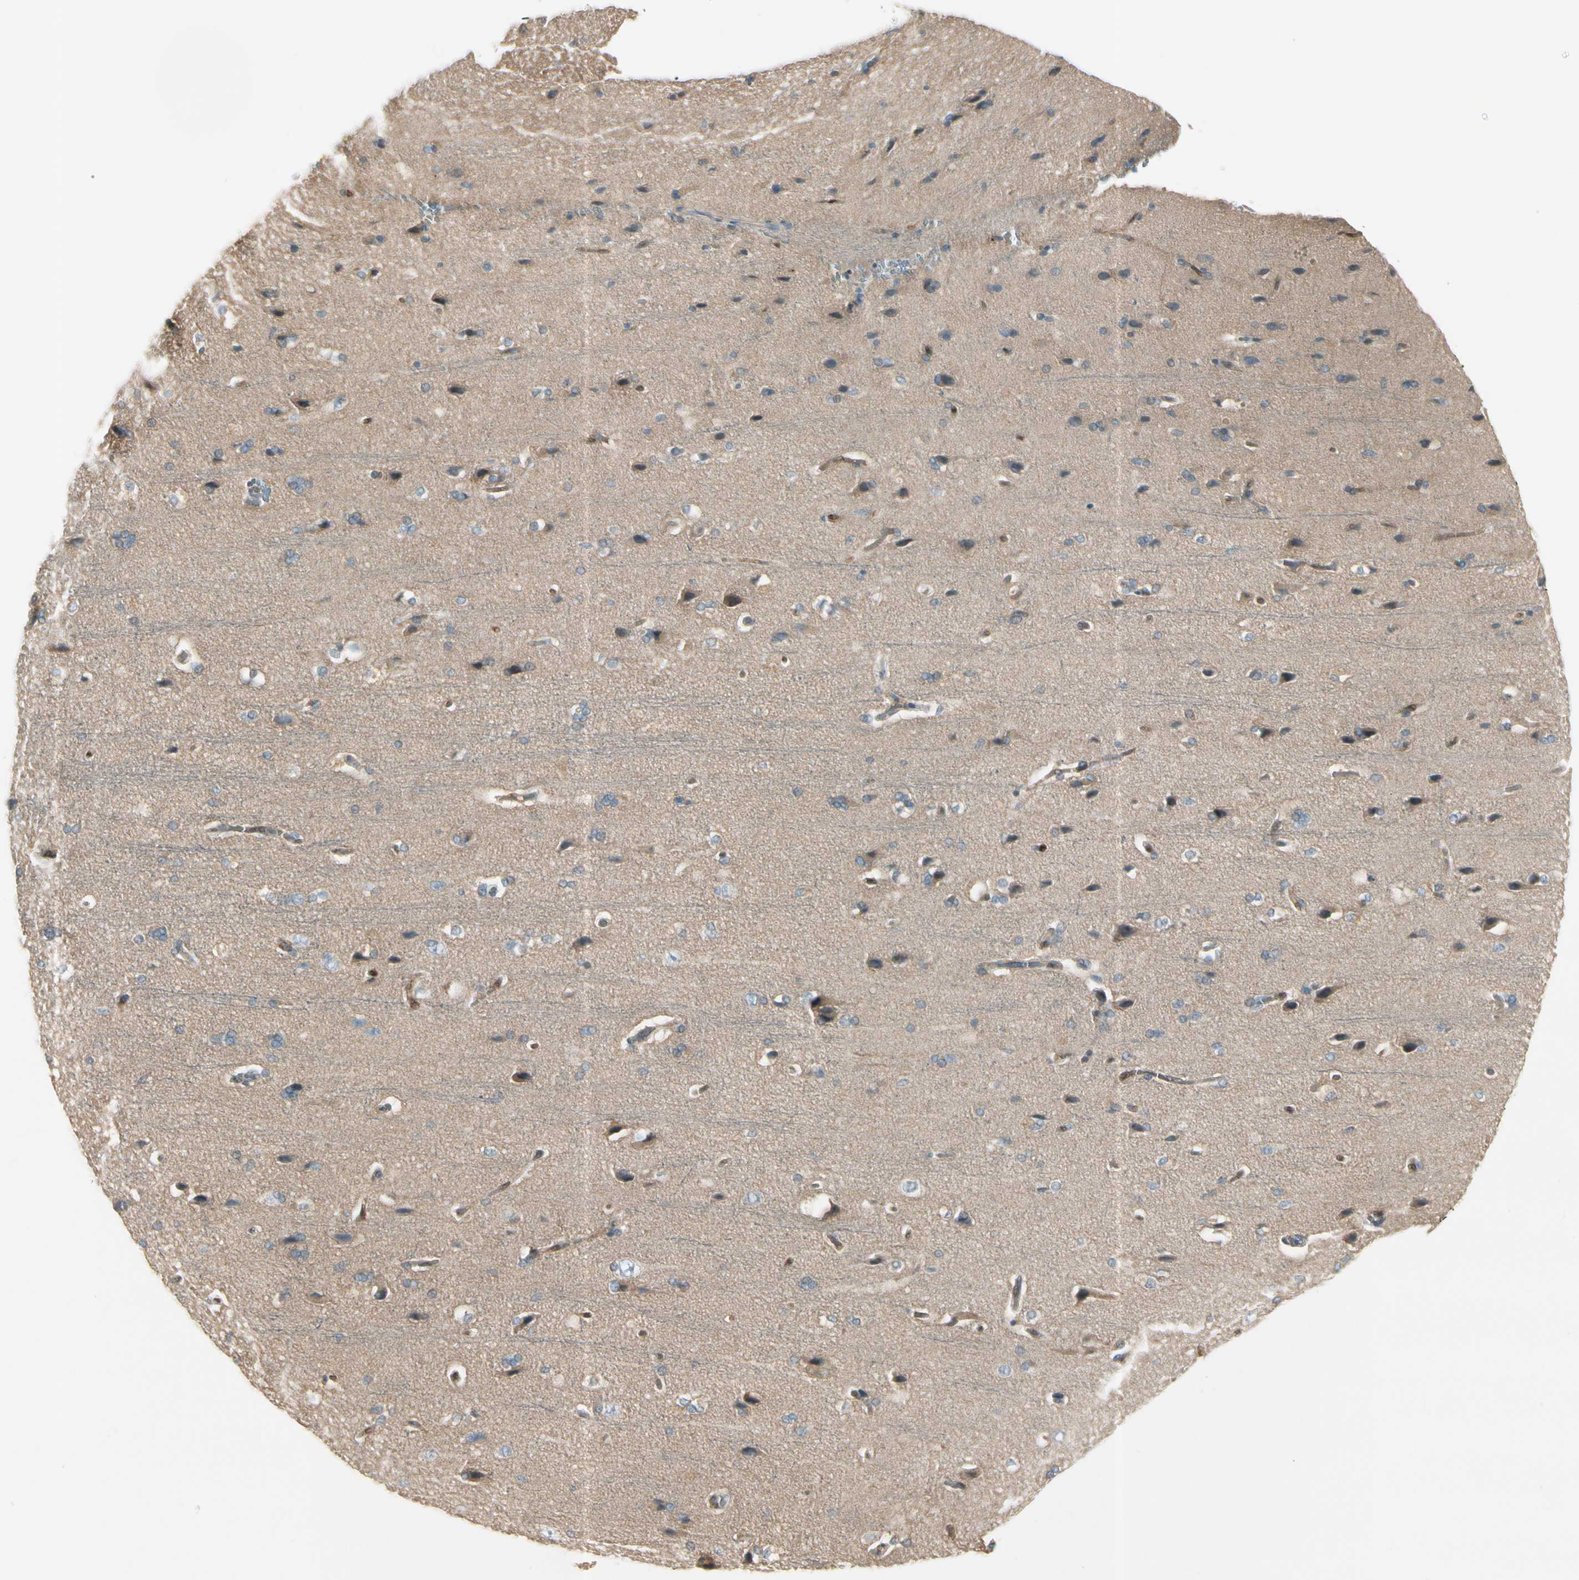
{"staining": {"intensity": "weak", "quantity": "25%-75%", "location": "cytoplasmic/membranous"}, "tissue": "cerebral cortex", "cell_type": "Endothelial cells", "image_type": "normal", "snomed": [{"axis": "morphology", "description": "Normal tissue, NOS"}, {"axis": "topography", "description": "Cerebral cortex"}], "caption": "DAB immunohistochemical staining of normal human cerebral cortex displays weak cytoplasmic/membranous protein positivity in about 25%-75% of endothelial cells.", "gene": "CYP2E1", "patient": {"sex": "male", "age": 62}}